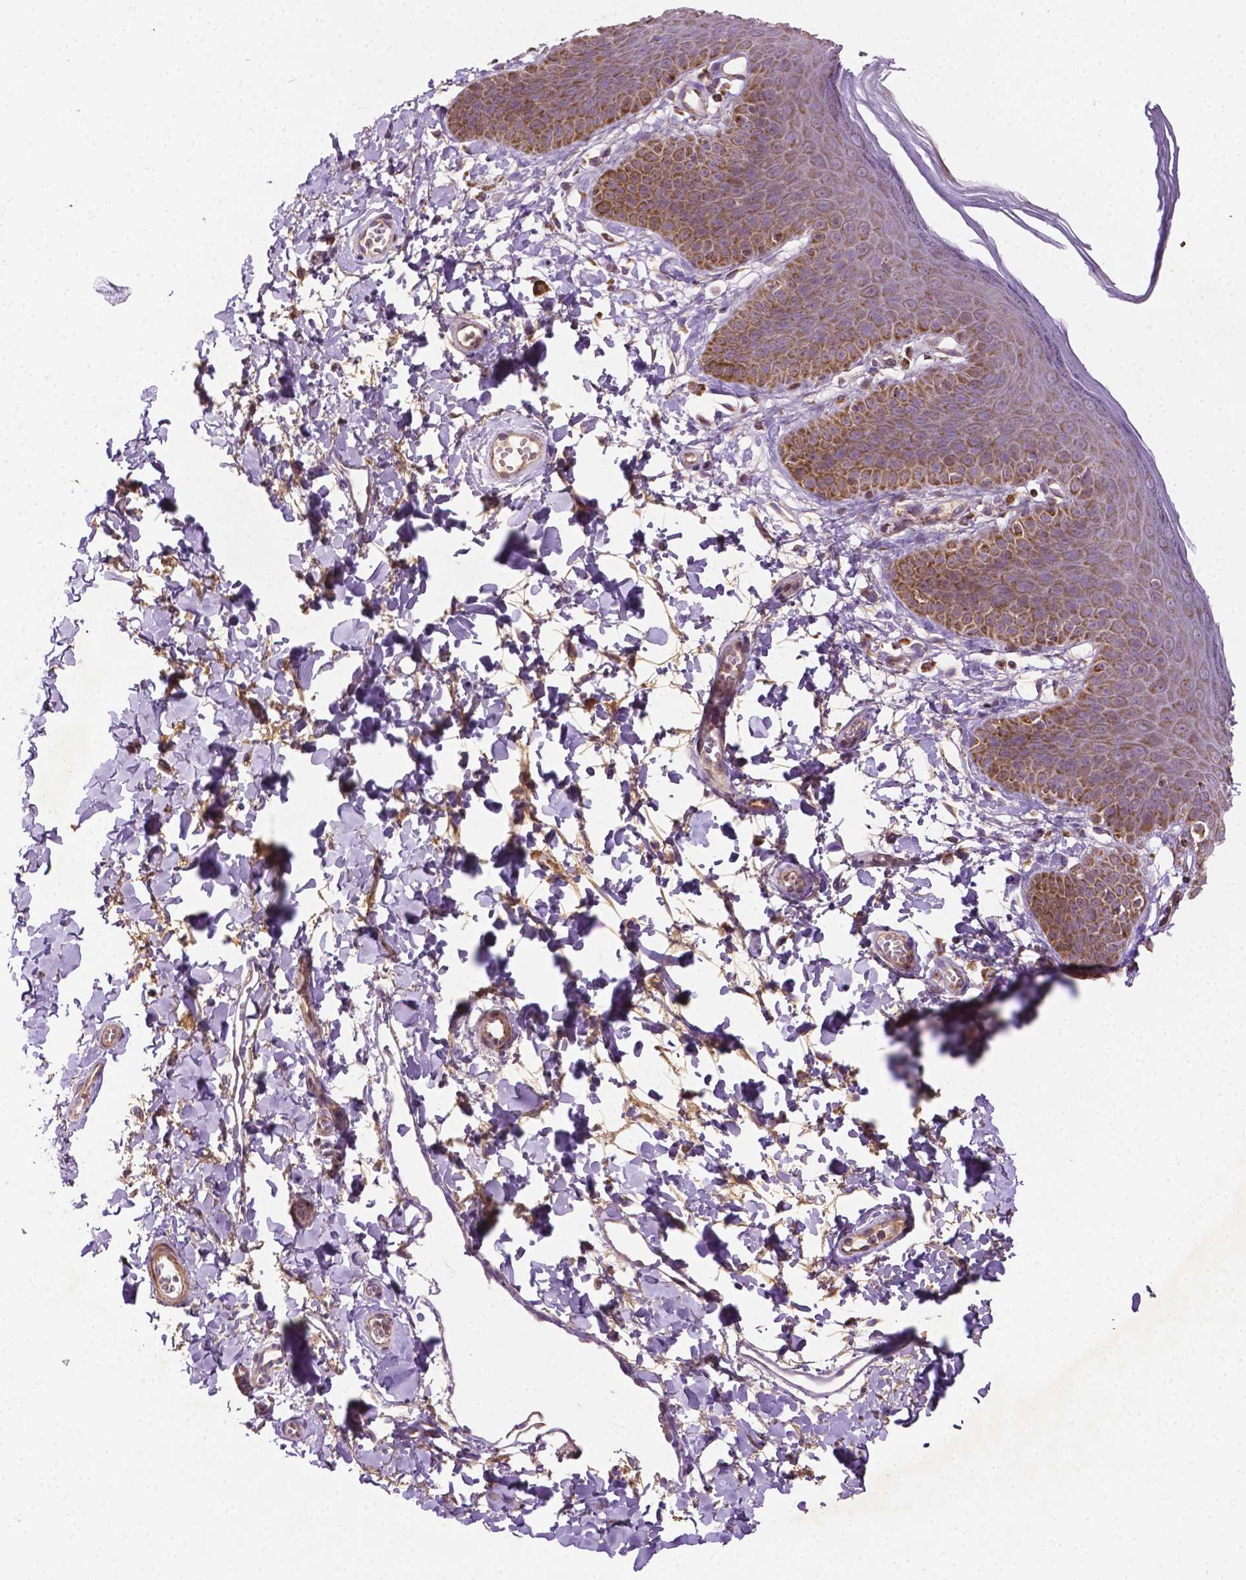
{"staining": {"intensity": "moderate", "quantity": ">75%", "location": "cytoplasmic/membranous"}, "tissue": "skin", "cell_type": "Epidermal cells", "image_type": "normal", "snomed": [{"axis": "morphology", "description": "Normal tissue, NOS"}, {"axis": "topography", "description": "Anal"}], "caption": "An immunohistochemistry (IHC) photomicrograph of benign tissue is shown. Protein staining in brown highlights moderate cytoplasmic/membranous positivity in skin within epidermal cells. (Brightfield microscopy of DAB IHC at high magnification).", "gene": "LRR1", "patient": {"sex": "male", "age": 53}}